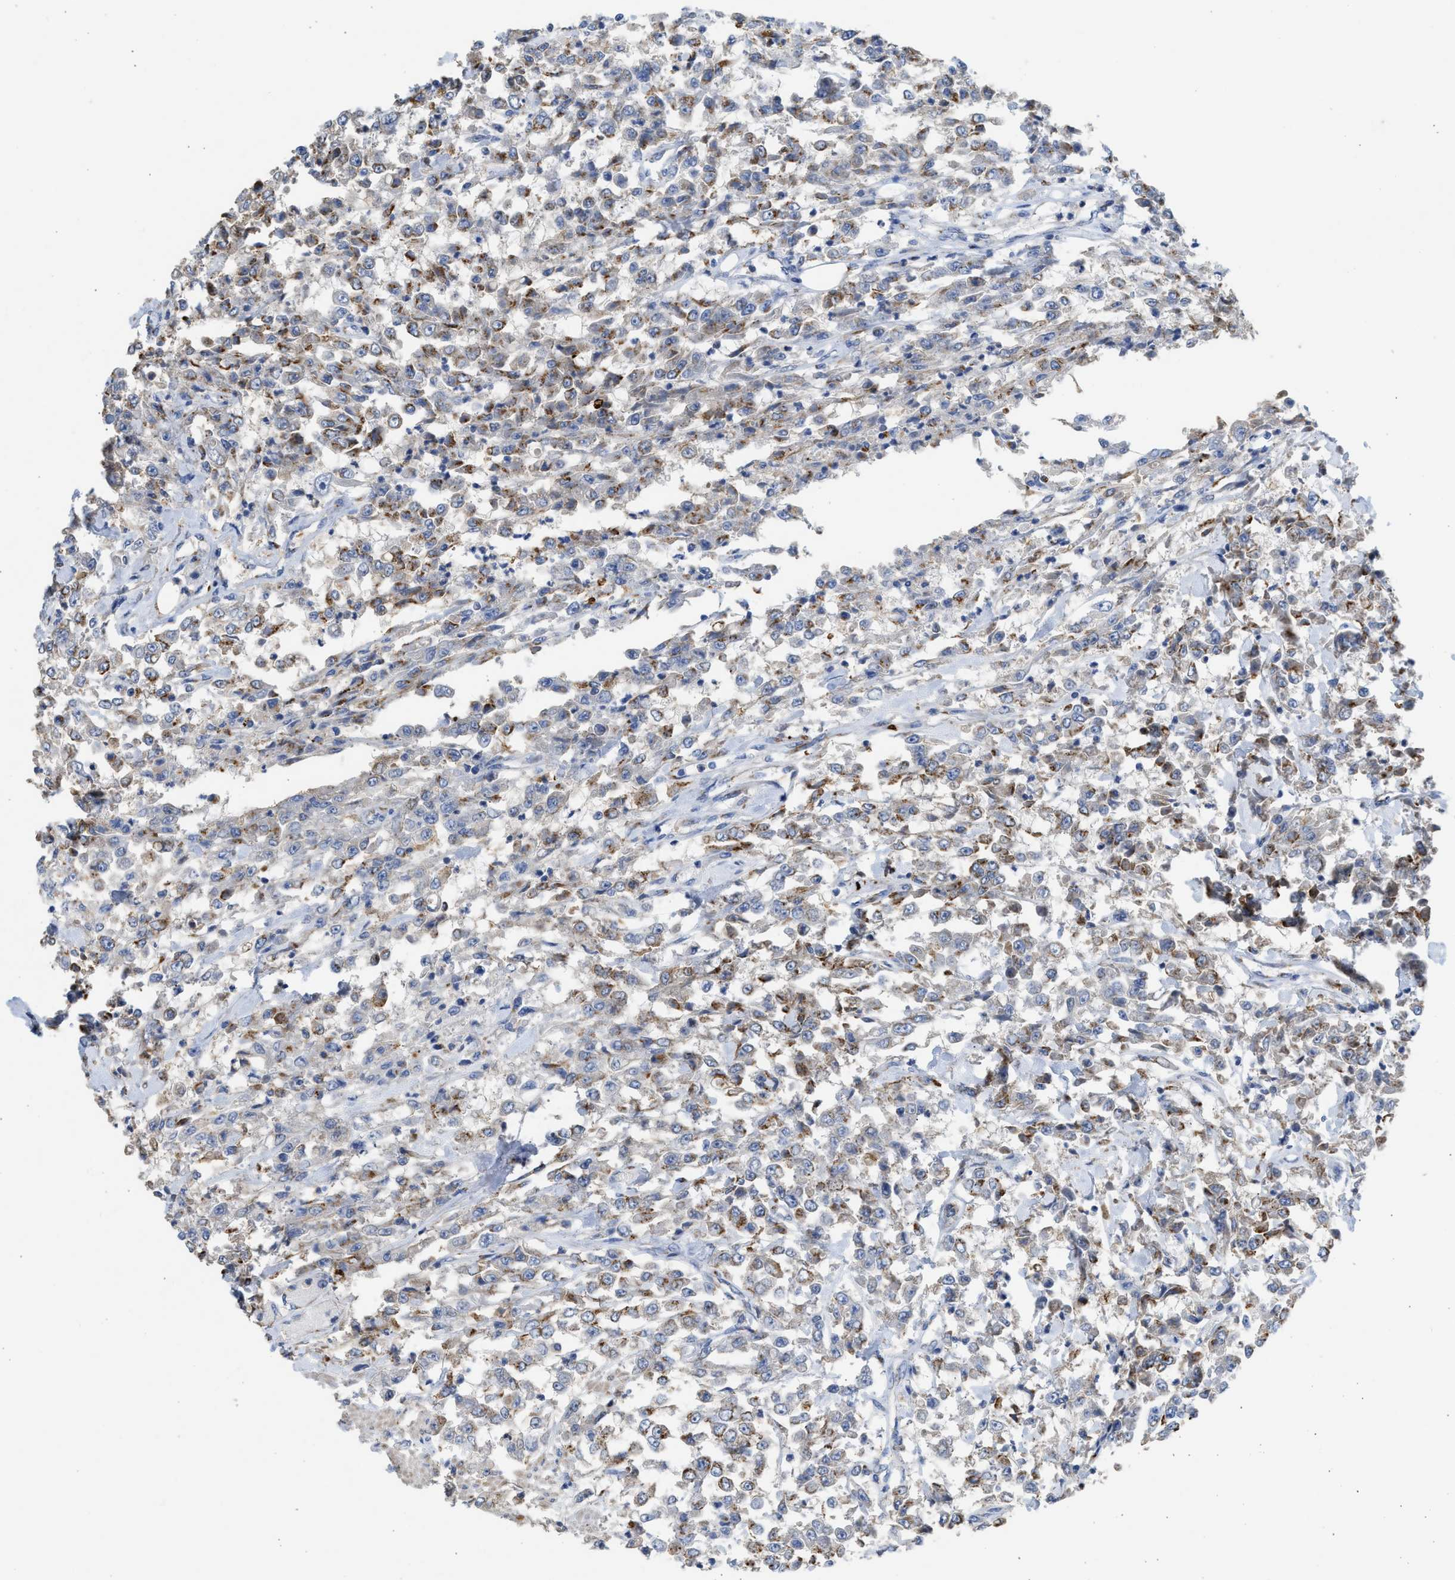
{"staining": {"intensity": "moderate", "quantity": ">75%", "location": "cytoplasmic/membranous"}, "tissue": "urothelial cancer", "cell_type": "Tumor cells", "image_type": "cancer", "snomed": [{"axis": "morphology", "description": "Urothelial carcinoma, High grade"}, {"axis": "topography", "description": "Urinary bladder"}], "caption": "This photomicrograph reveals immunohistochemistry staining of high-grade urothelial carcinoma, with medium moderate cytoplasmic/membranous positivity in approximately >75% of tumor cells.", "gene": "IPO8", "patient": {"sex": "male", "age": 46}}